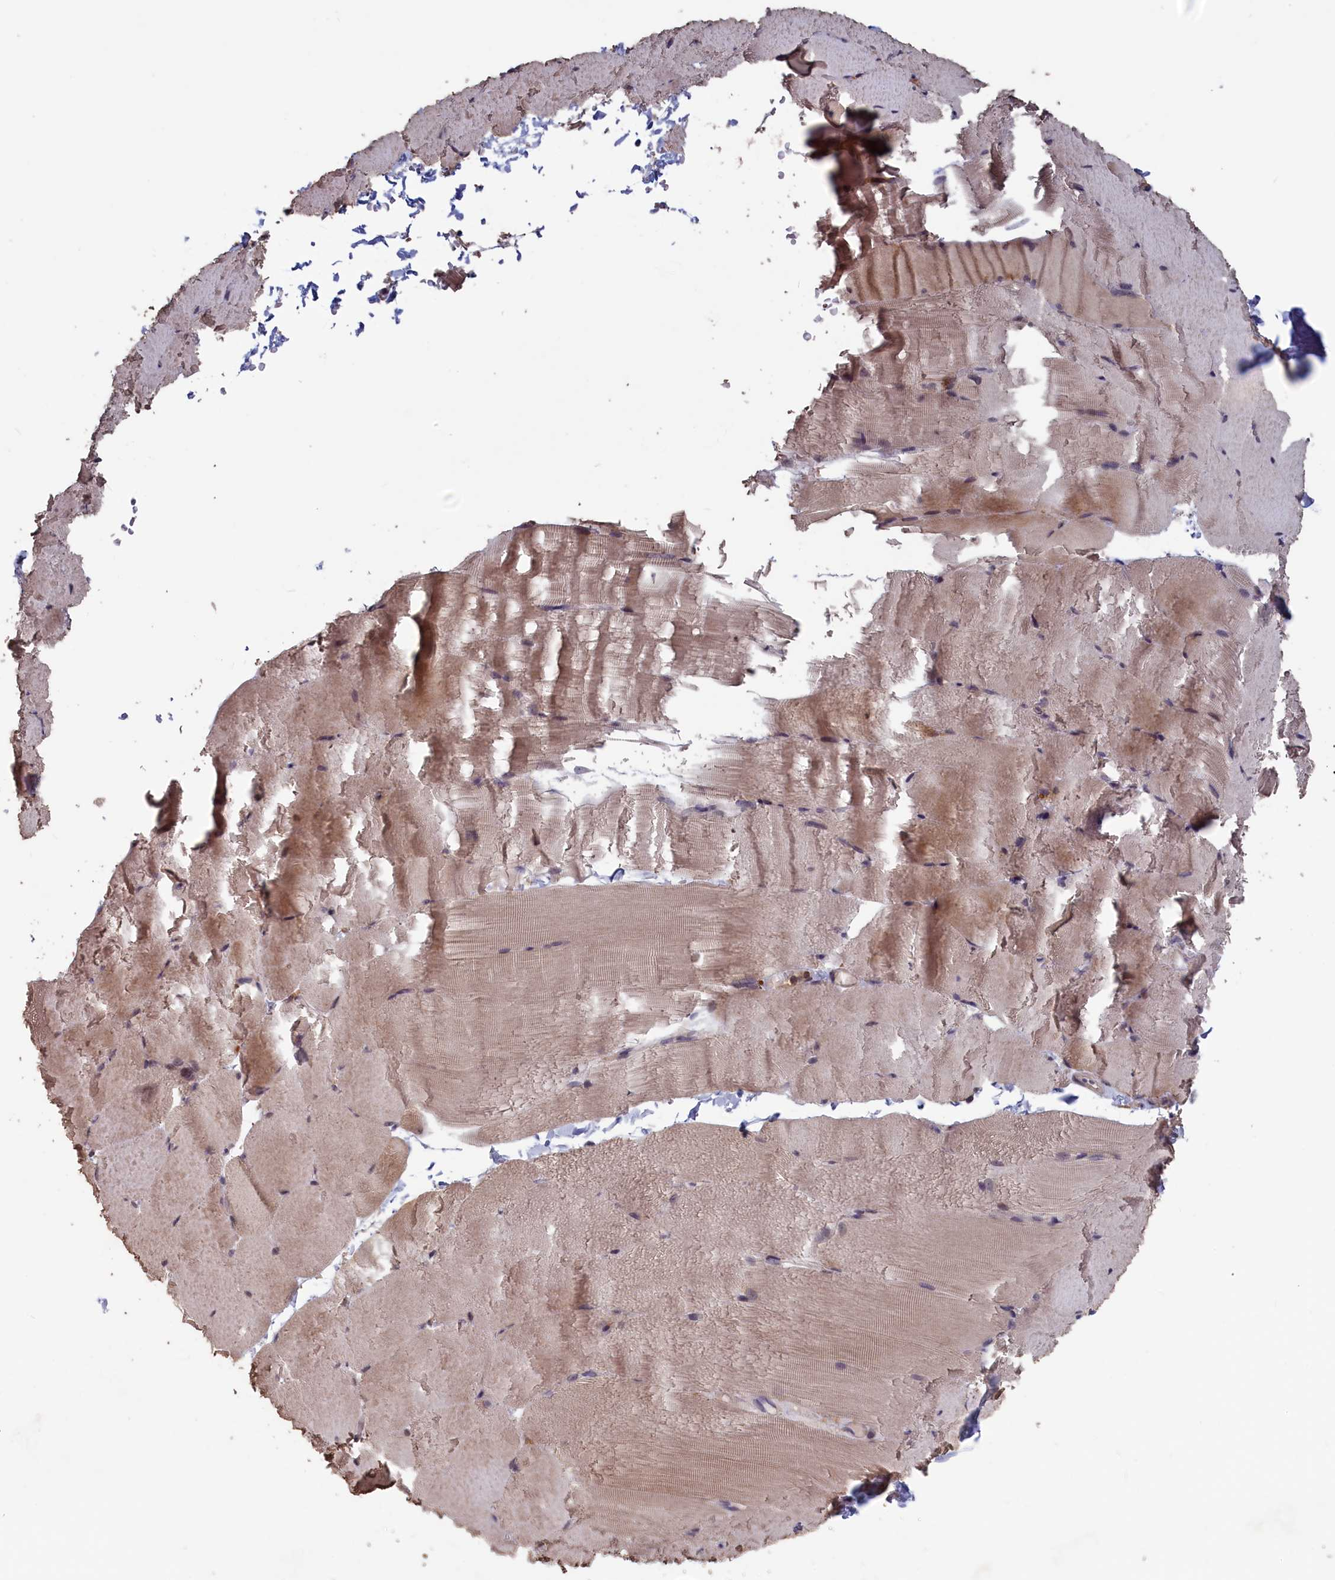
{"staining": {"intensity": "weak", "quantity": "25%-75%", "location": "cytoplasmic/membranous"}, "tissue": "skeletal muscle", "cell_type": "Myocytes", "image_type": "normal", "snomed": [{"axis": "morphology", "description": "Normal tissue, NOS"}, {"axis": "topography", "description": "Skeletal muscle"}, {"axis": "topography", "description": "Parathyroid gland"}], "caption": "Immunohistochemical staining of unremarkable human skeletal muscle exhibits weak cytoplasmic/membranous protein staining in approximately 25%-75% of myocytes.", "gene": "CACTIN", "patient": {"sex": "female", "age": 37}}